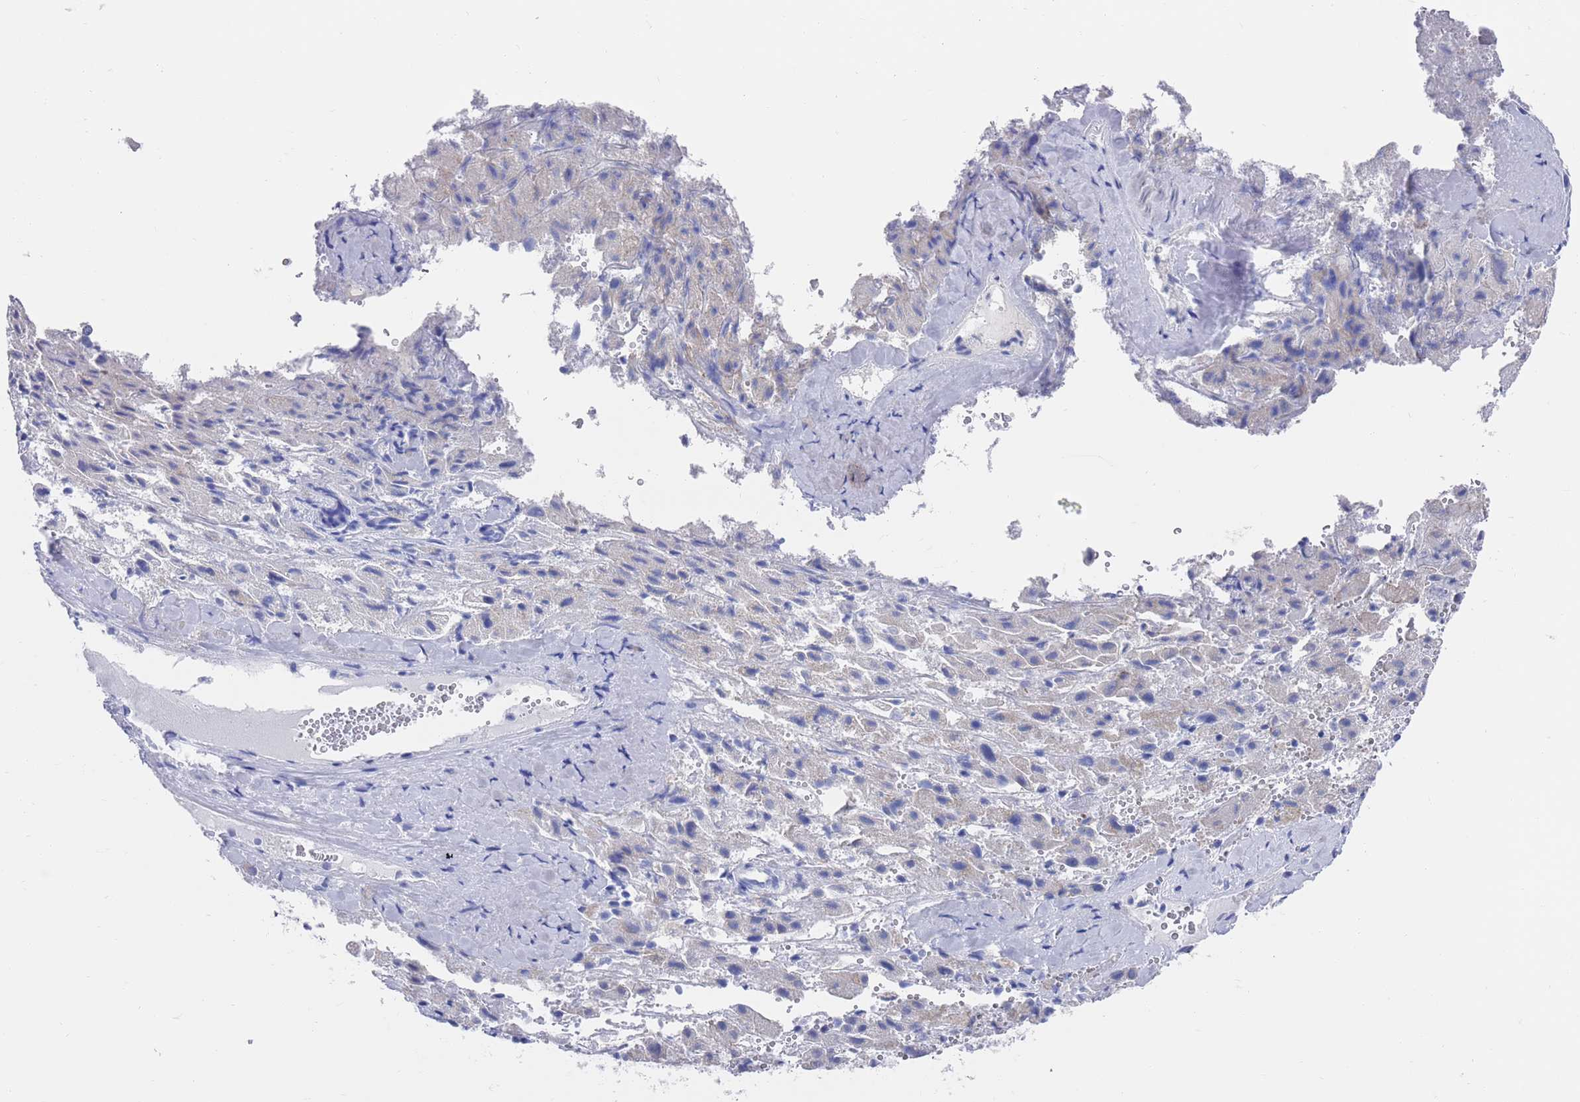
{"staining": {"intensity": "negative", "quantity": "none", "location": "none"}, "tissue": "liver cancer", "cell_type": "Tumor cells", "image_type": "cancer", "snomed": [{"axis": "morphology", "description": "Carcinoma, Hepatocellular, NOS"}, {"axis": "topography", "description": "Liver"}], "caption": "A high-resolution photomicrograph shows immunohistochemistry staining of liver cancer, which reveals no significant expression in tumor cells.", "gene": "MTMR2", "patient": {"sex": "female", "age": 58}}